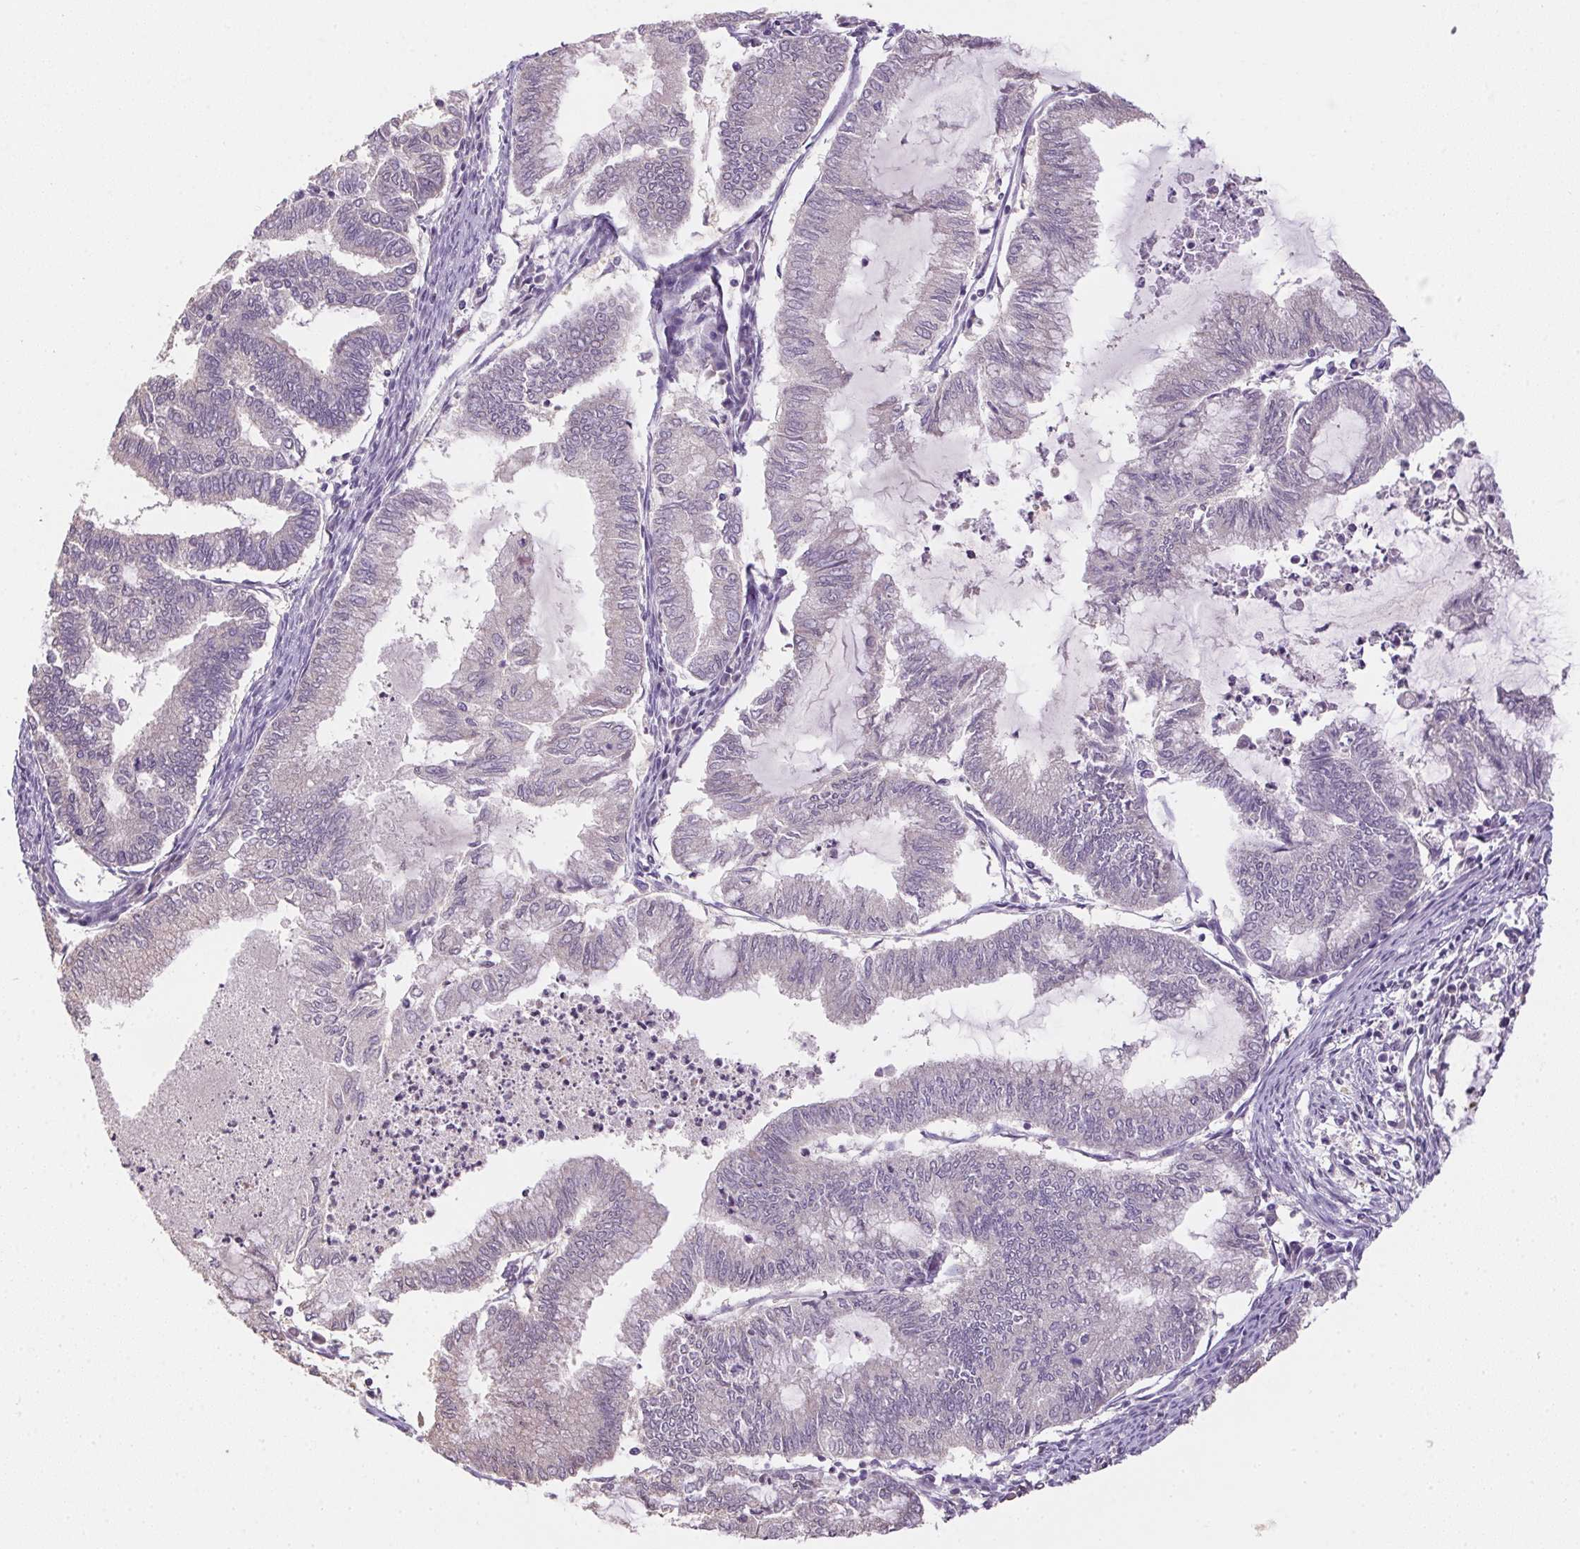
{"staining": {"intensity": "weak", "quantity": "<25%", "location": "cytoplasmic/membranous"}, "tissue": "endometrial cancer", "cell_type": "Tumor cells", "image_type": "cancer", "snomed": [{"axis": "morphology", "description": "Adenocarcinoma, NOS"}, {"axis": "topography", "description": "Endometrium"}], "caption": "Image shows no significant protein expression in tumor cells of endometrial cancer. (Brightfield microscopy of DAB immunohistochemistry (IHC) at high magnification).", "gene": "ALDH8A1", "patient": {"sex": "female", "age": 79}}